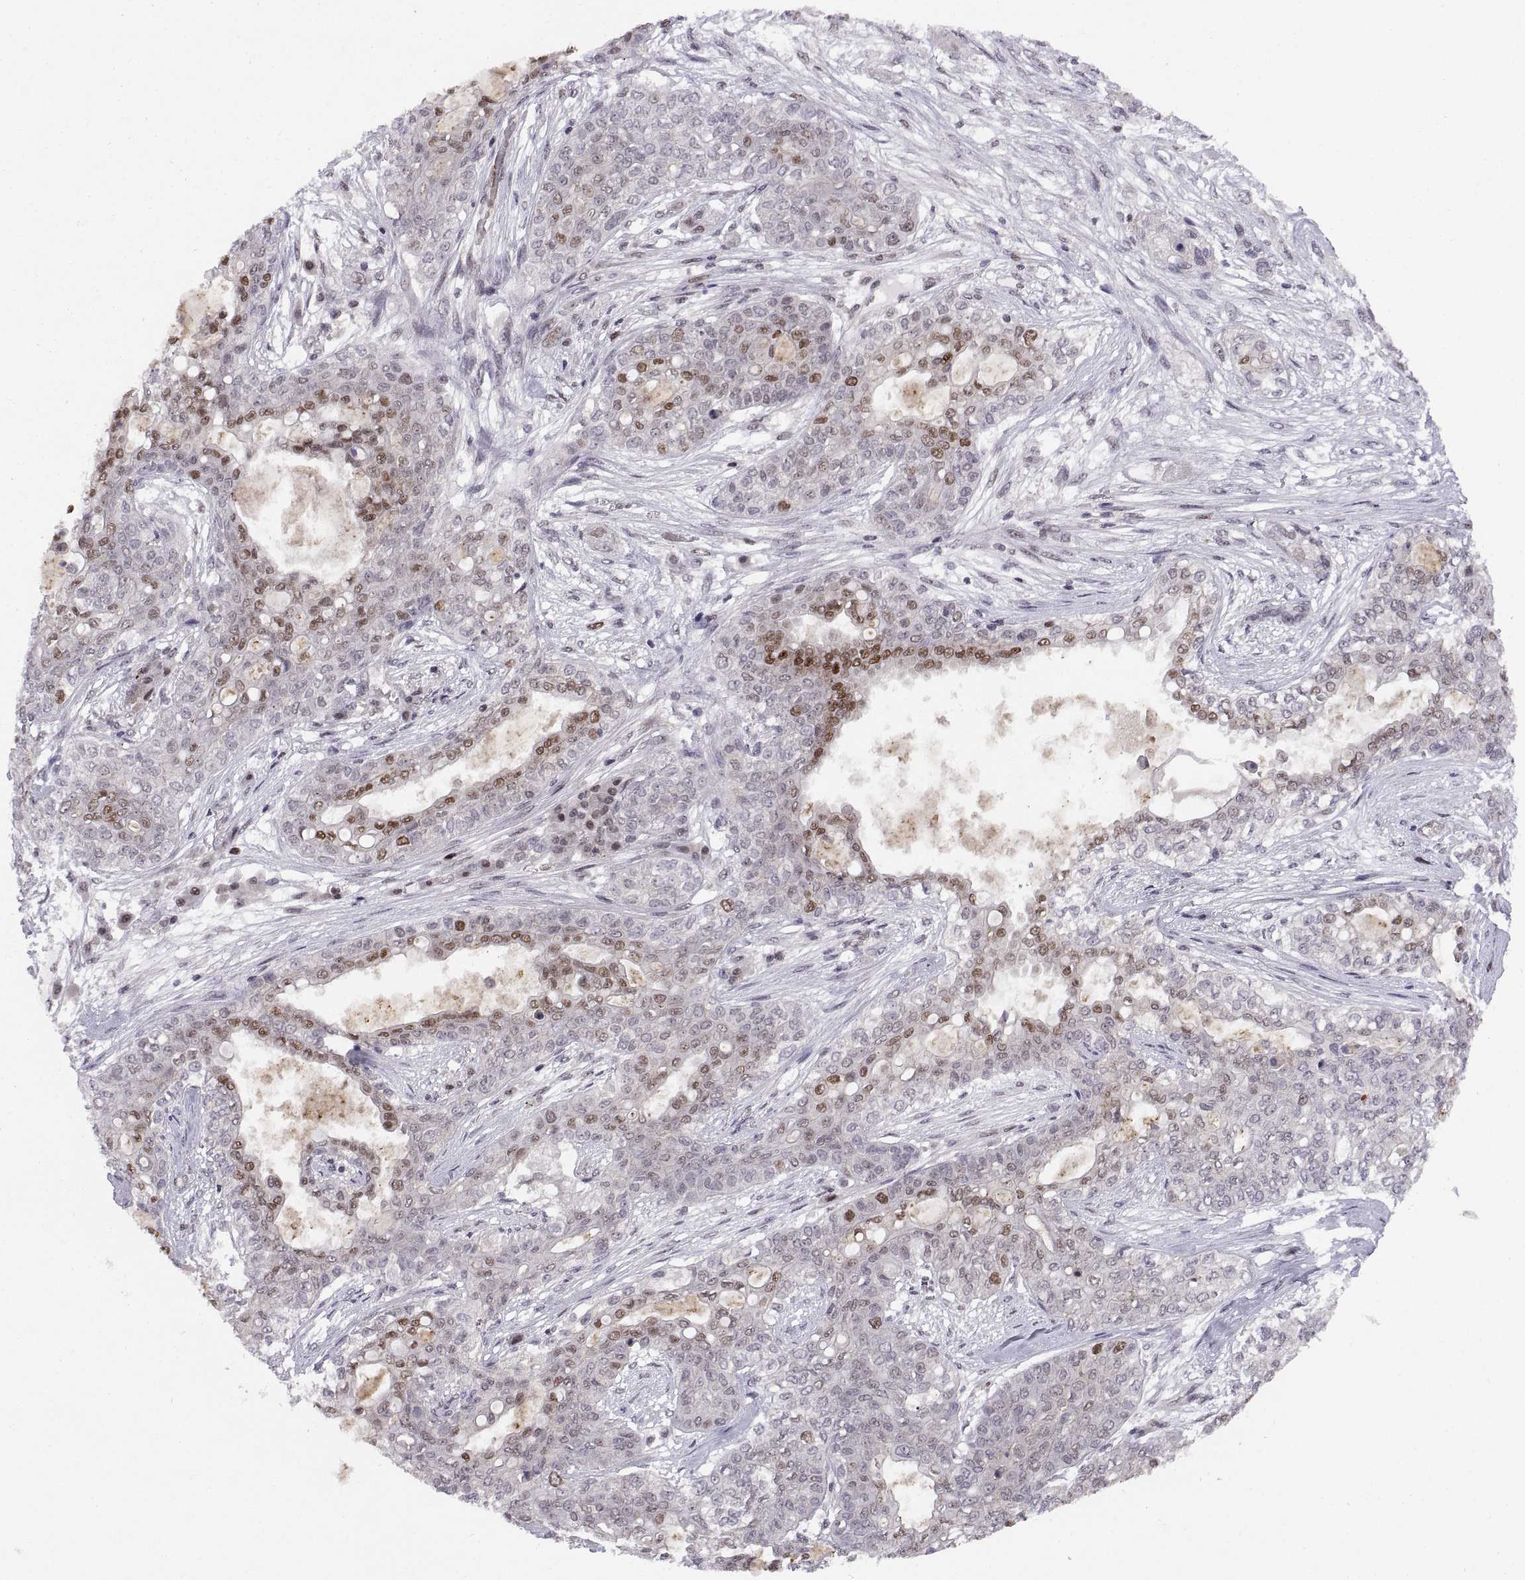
{"staining": {"intensity": "moderate", "quantity": "<25%", "location": "nuclear"}, "tissue": "lung cancer", "cell_type": "Tumor cells", "image_type": "cancer", "snomed": [{"axis": "morphology", "description": "Squamous cell carcinoma, NOS"}, {"axis": "topography", "description": "Lung"}], "caption": "Immunohistochemical staining of human lung cancer exhibits moderate nuclear protein staining in approximately <25% of tumor cells. (Brightfield microscopy of DAB IHC at high magnification).", "gene": "CHFR", "patient": {"sex": "female", "age": 70}}